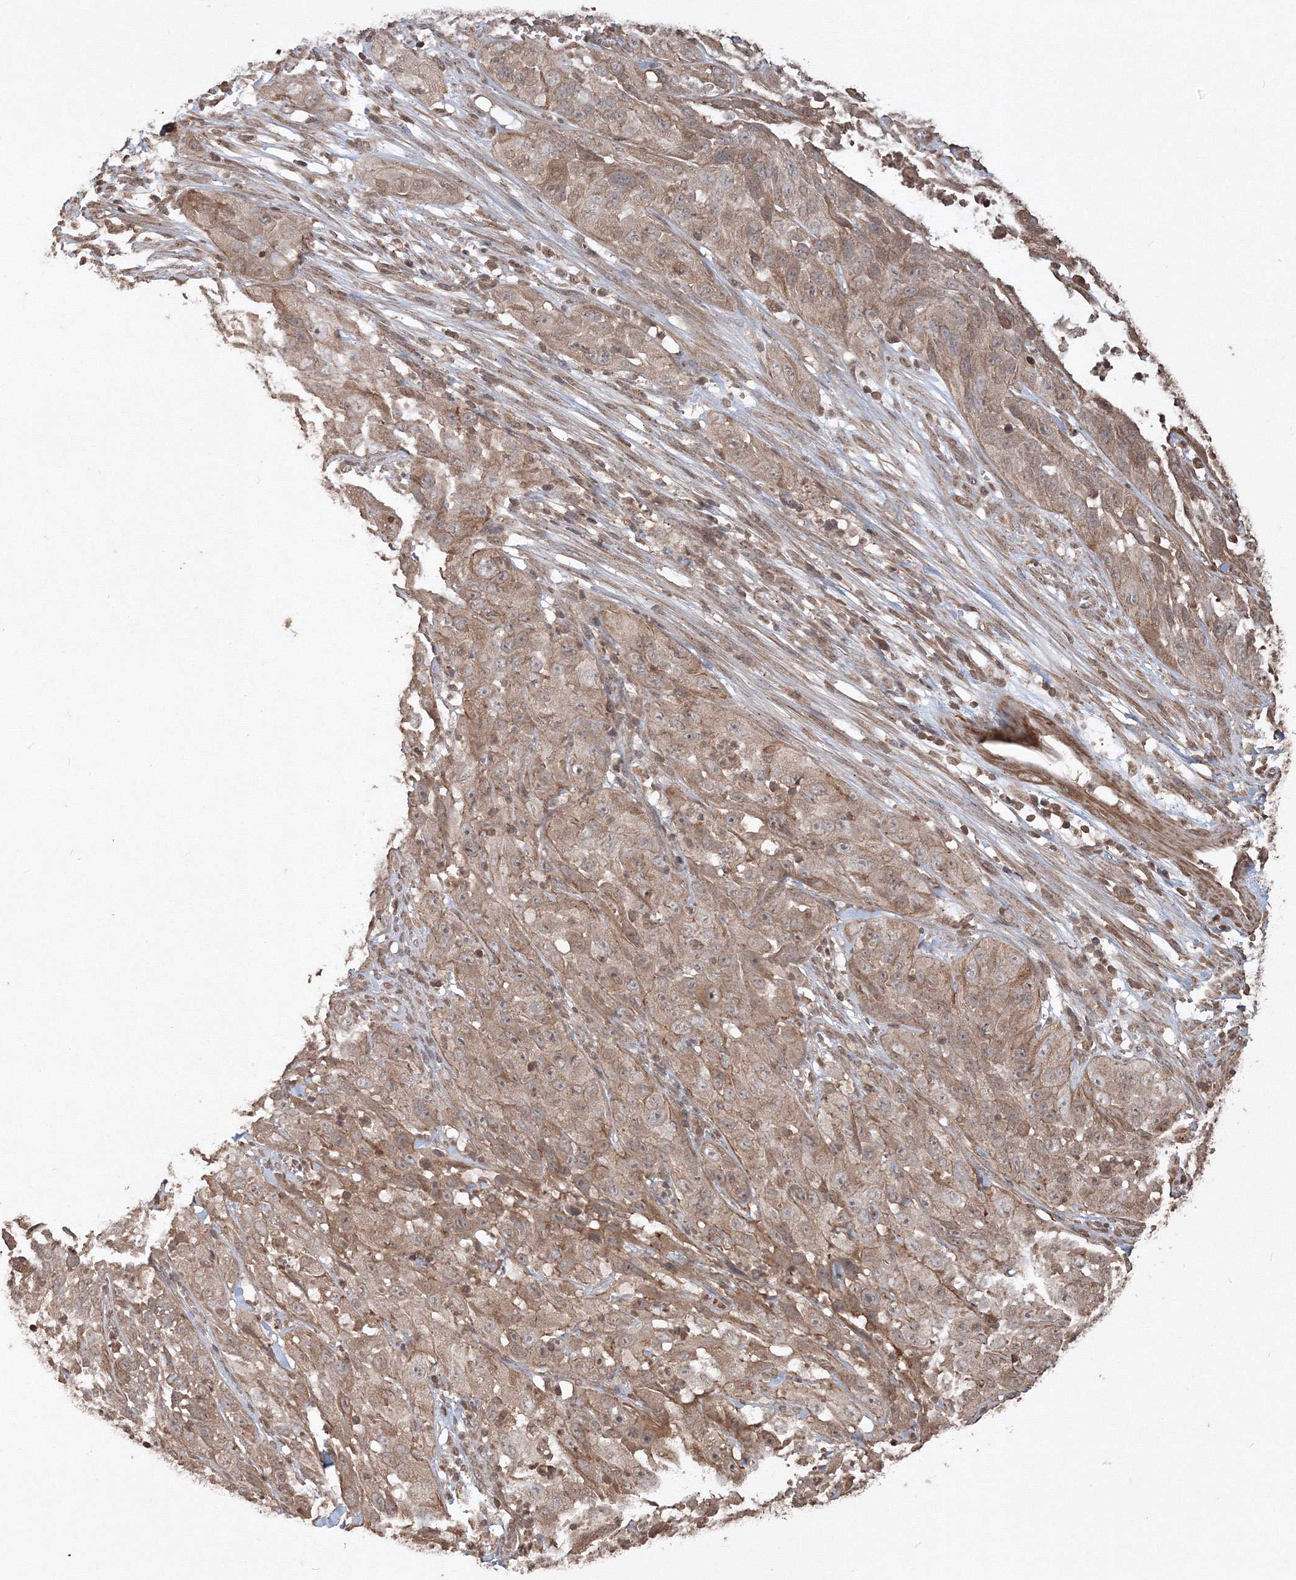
{"staining": {"intensity": "moderate", "quantity": "25%-75%", "location": "cytoplasmic/membranous"}, "tissue": "cervical cancer", "cell_type": "Tumor cells", "image_type": "cancer", "snomed": [{"axis": "morphology", "description": "Squamous cell carcinoma, NOS"}, {"axis": "topography", "description": "Cervix"}], "caption": "The micrograph exhibits staining of squamous cell carcinoma (cervical), revealing moderate cytoplasmic/membranous protein positivity (brown color) within tumor cells.", "gene": "CCDC122", "patient": {"sex": "female", "age": 32}}